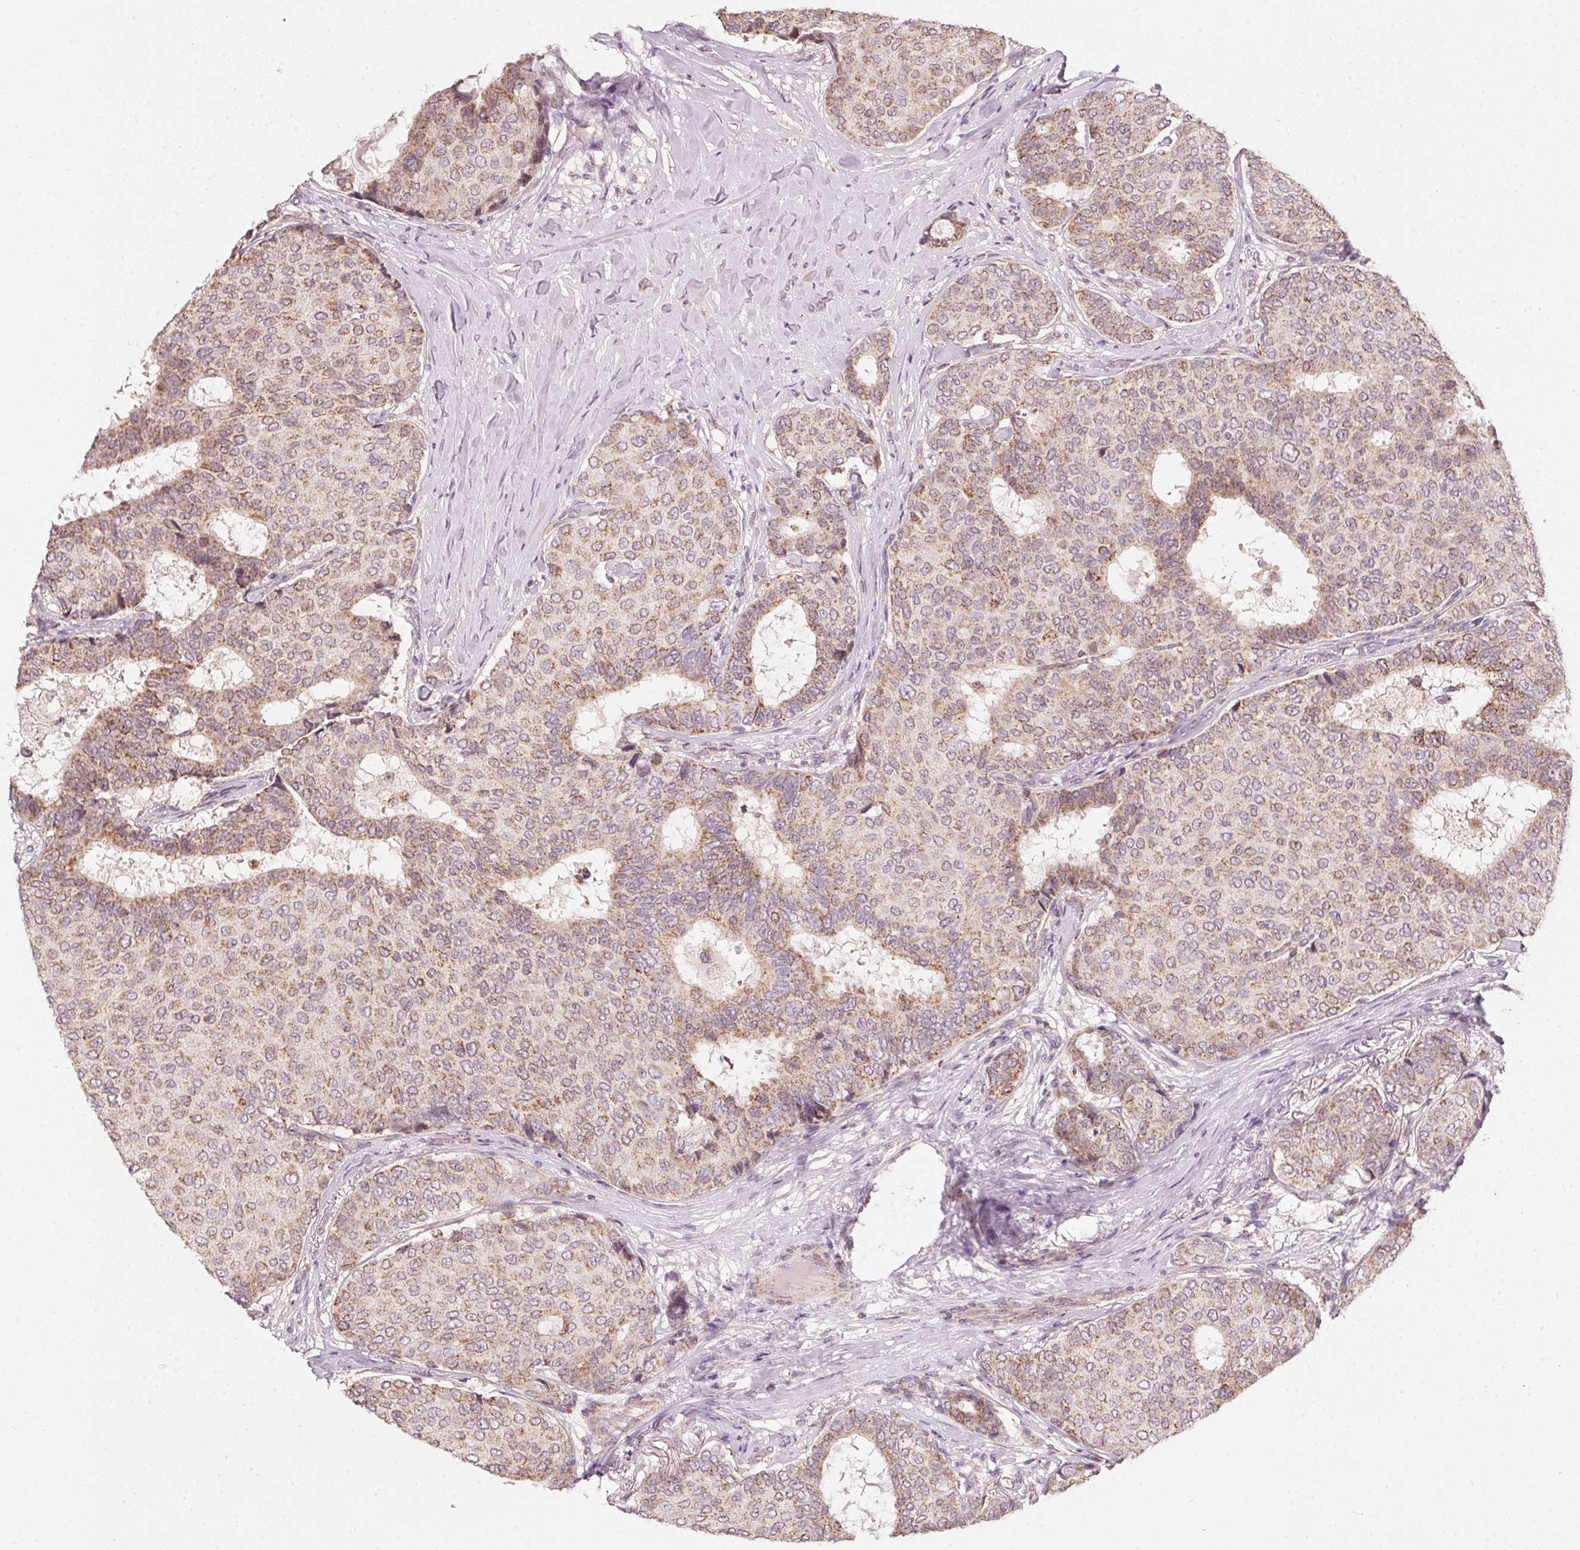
{"staining": {"intensity": "moderate", "quantity": ">75%", "location": "cytoplasmic/membranous"}, "tissue": "breast cancer", "cell_type": "Tumor cells", "image_type": "cancer", "snomed": [{"axis": "morphology", "description": "Duct carcinoma"}, {"axis": "topography", "description": "Breast"}], "caption": "A high-resolution micrograph shows IHC staining of breast infiltrating ductal carcinoma, which exhibits moderate cytoplasmic/membranous expression in about >75% of tumor cells.", "gene": "COQ7", "patient": {"sex": "female", "age": 75}}